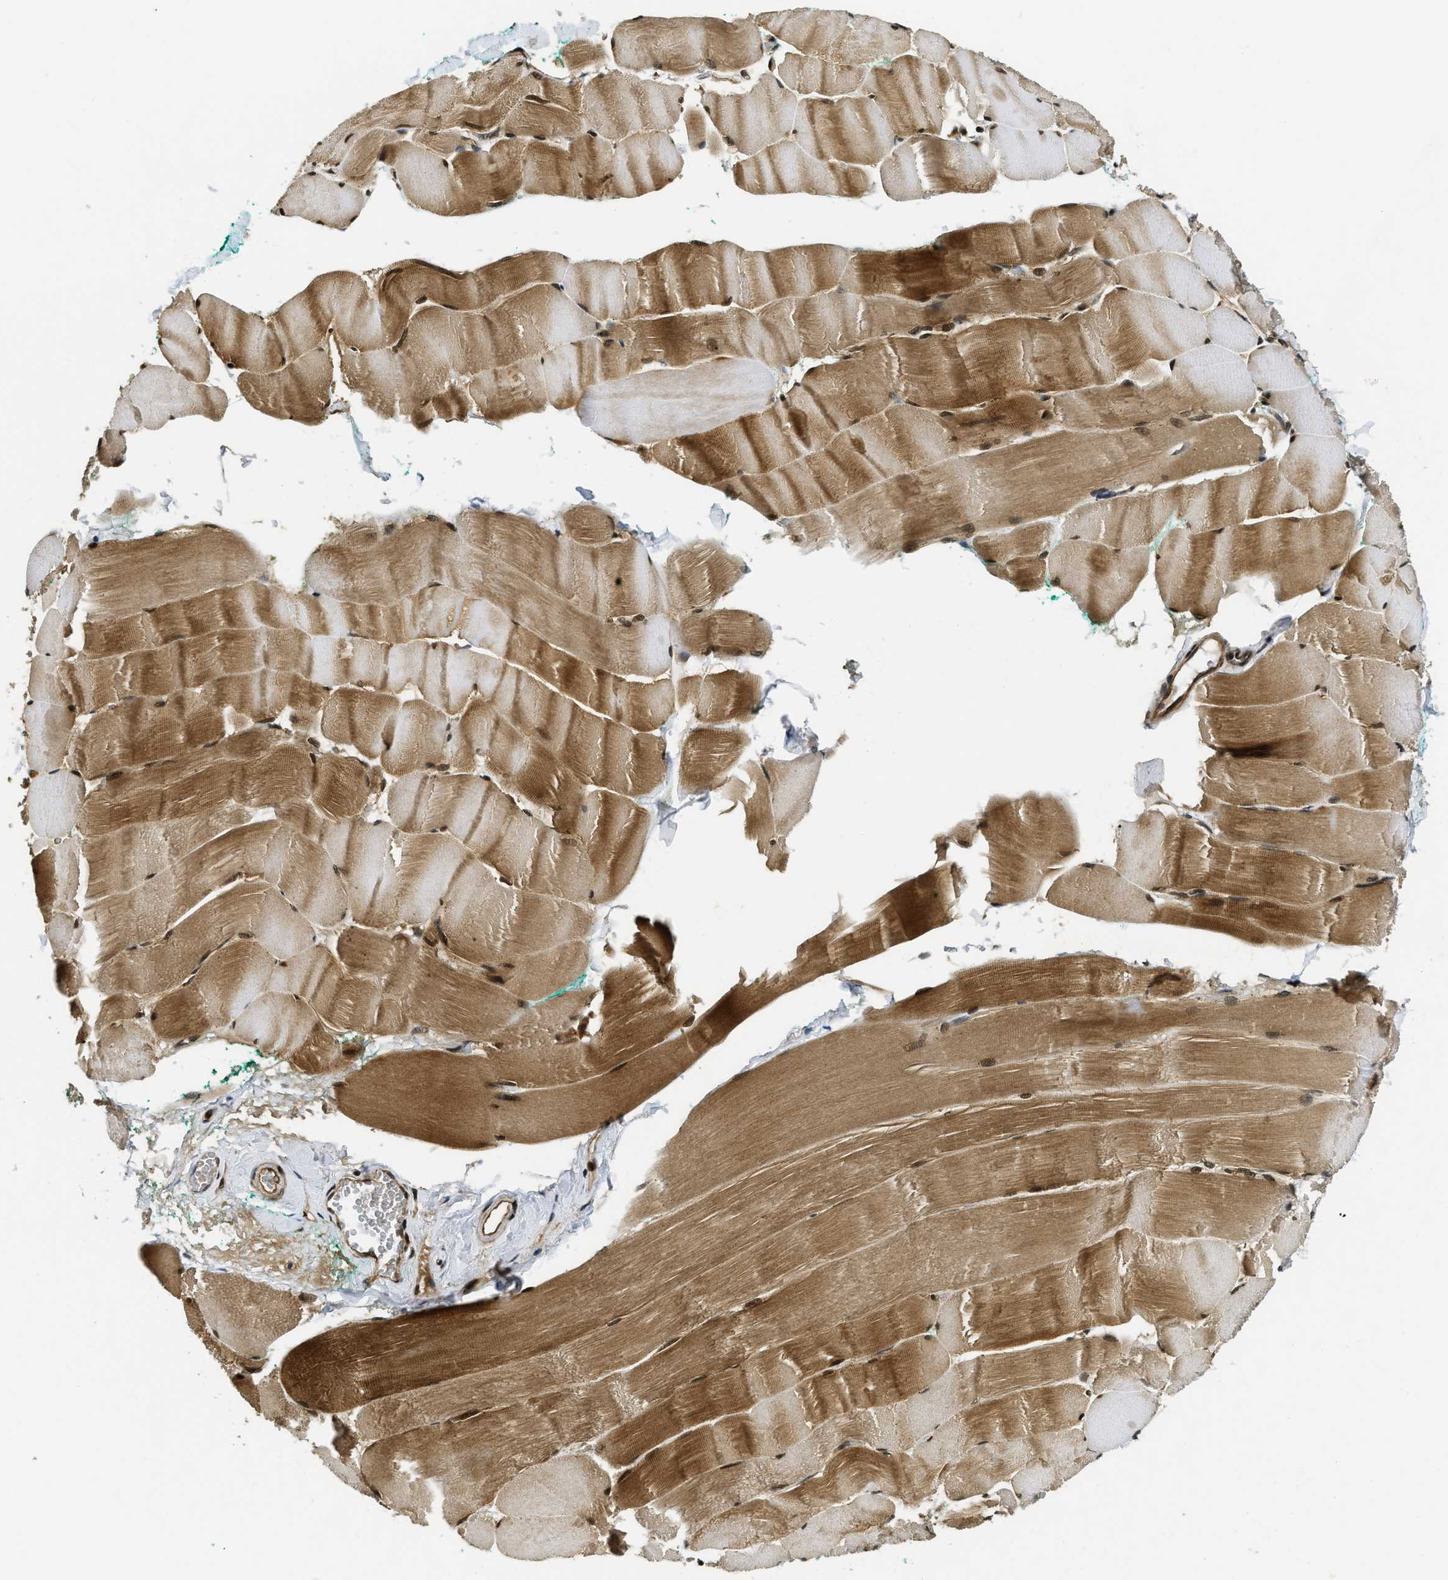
{"staining": {"intensity": "moderate", "quantity": ">75%", "location": "cytoplasmic/membranous,nuclear"}, "tissue": "skeletal muscle", "cell_type": "Myocytes", "image_type": "normal", "snomed": [{"axis": "morphology", "description": "Normal tissue, NOS"}, {"axis": "morphology", "description": "Squamous cell carcinoma, NOS"}, {"axis": "topography", "description": "Skeletal muscle"}], "caption": "A micrograph of human skeletal muscle stained for a protein exhibits moderate cytoplasmic/membranous,nuclear brown staining in myocytes. (brown staining indicates protein expression, while blue staining denotes nuclei).", "gene": "ADSL", "patient": {"sex": "male", "age": 51}}